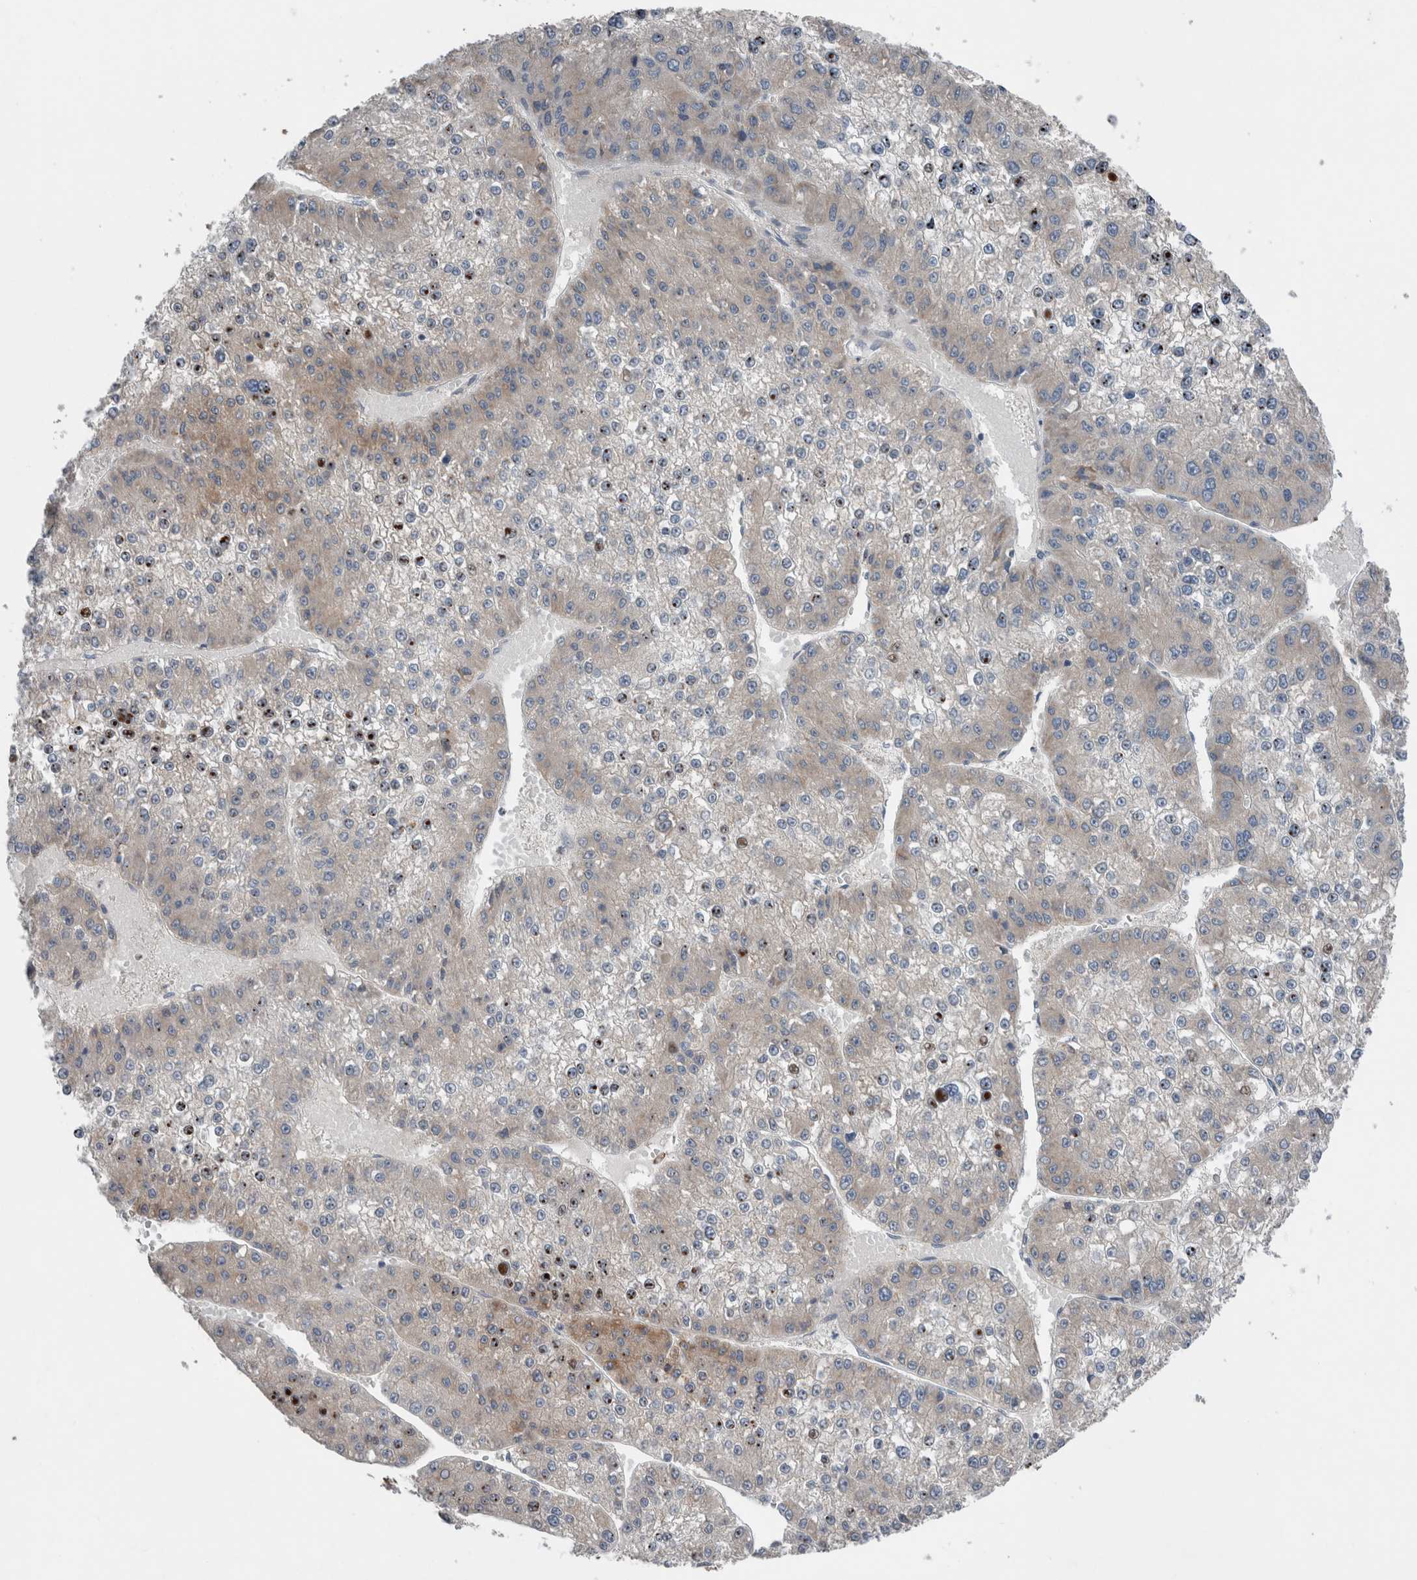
{"staining": {"intensity": "negative", "quantity": "none", "location": "none"}, "tissue": "liver cancer", "cell_type": "Tumor cells", "image_type": "cancer", "snomed": [{"axis": "morphology", "description": "Carcinoma, Hepatocellular, NOS"}, {"axis": "topography", "description": "Liver"}], "caption": "Immunohistochemical staining of liver hepatocellular carcinoma displays no significant staining in tumor cells.", "gene": "CRNN", "patient": {"sex": "female", "age": 73}}